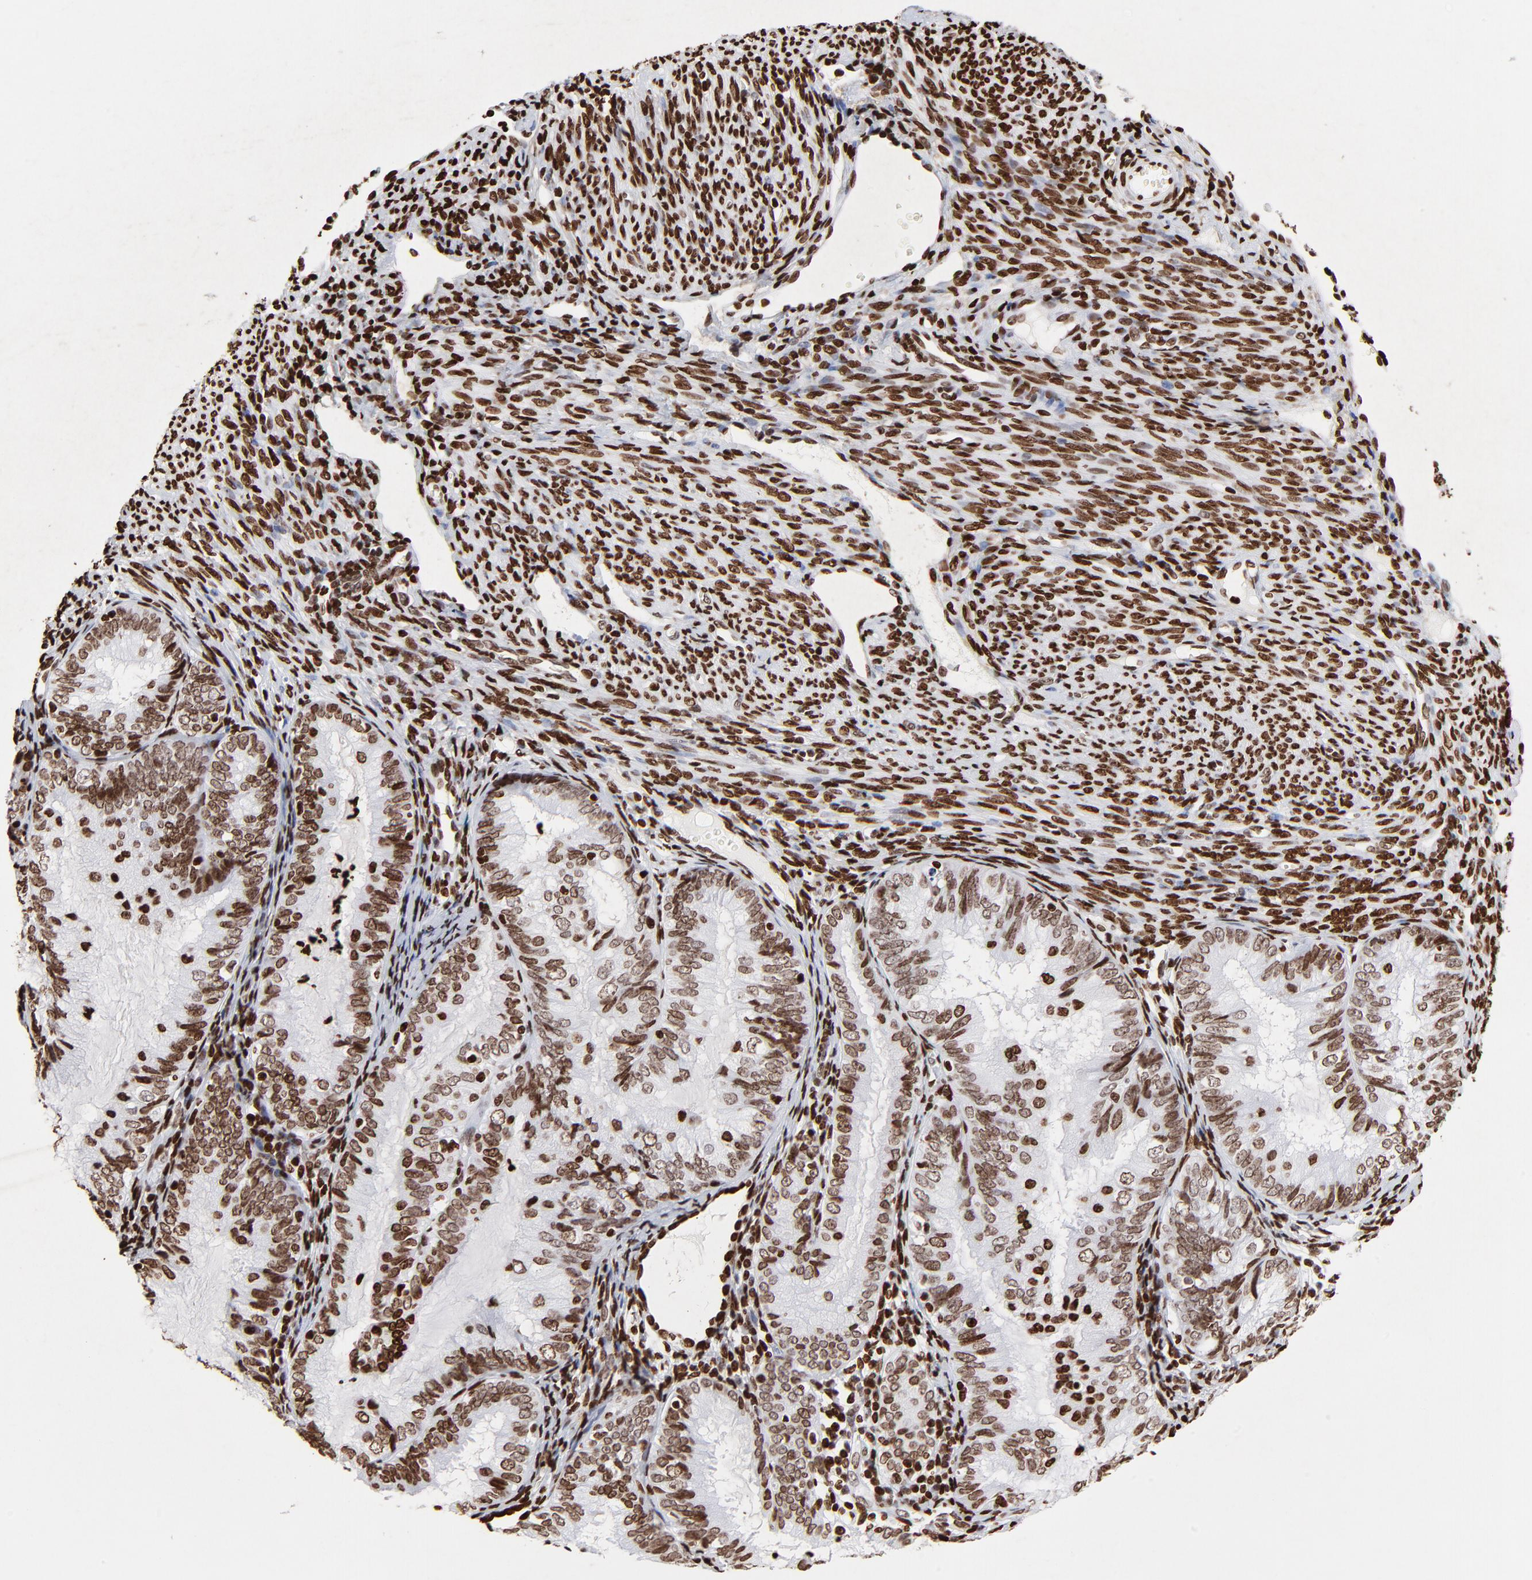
{"staining": {"intensity": "strong", "quantity": ">75%", "location": "nuclear"}, "tissue": "endometrial cancer", "cell_type": "Tumor cells", "image_type": "cancer", "snomed": [{"axis": "morphology", "description": "Adenocarcinoma, NOS"}, {"axis": "topography", "description": "Endometrium"}], "caption": "High-power microscopy captured an immunohistochemistry histopathology image of endometrial cancer (adenocarcinoma), revealing strong nuclear expression in about >75% of tumor cells. The protein is shown in brown color, while the nuclei are stained blue.", "gene": "FBH1", "patient": {"sex": "female", "age": 66}}